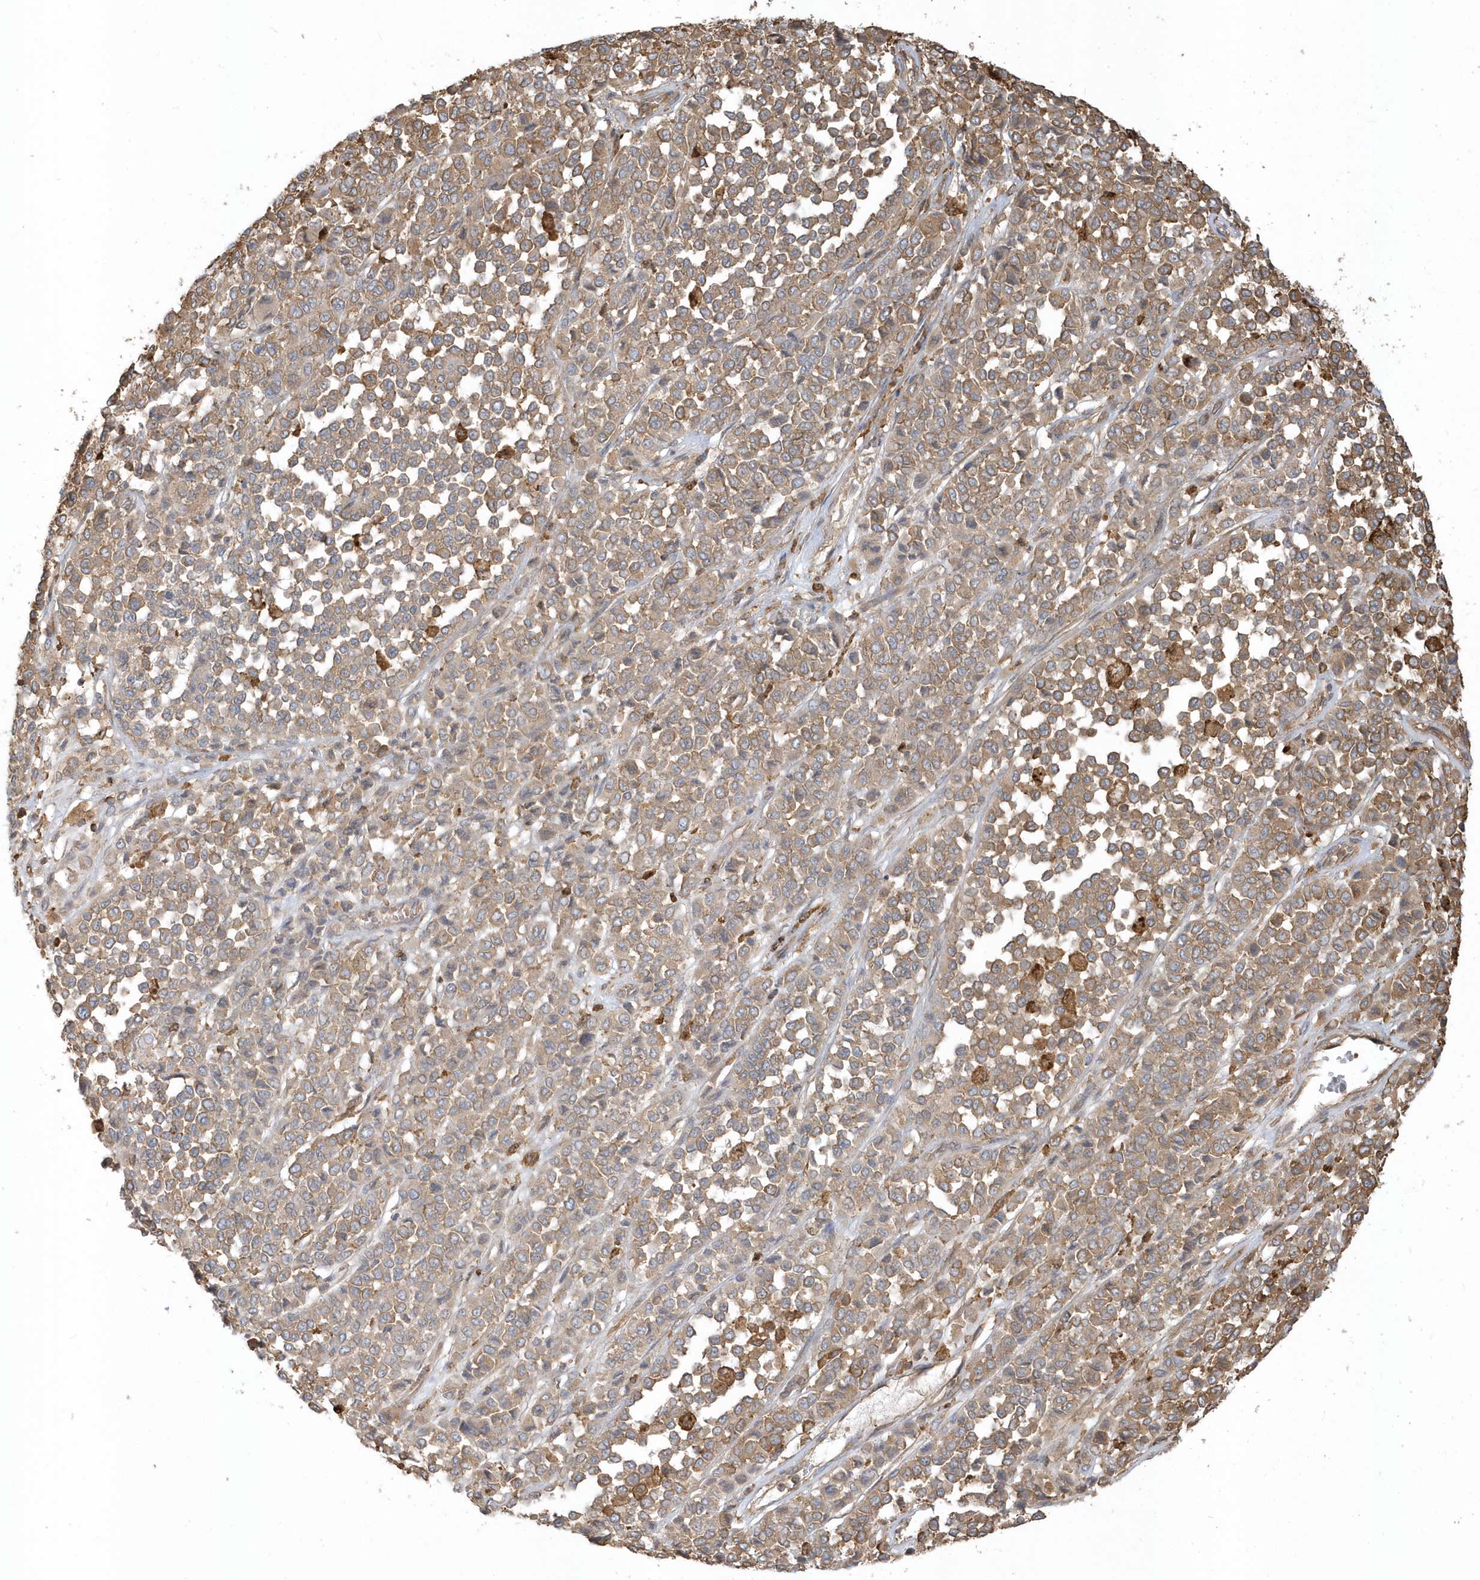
{"staining": {"intensity": "moderate", "quantity": ">75%", "location": "cytoplasmic/membranous"}, "tissue": "melanoma", "cell_type": "Tumor cells", "image_type": "cancer", "snomed": [{"axis": "morphology", "description": "Malignant melanoma, Metastatic site"}, {"axis": "topography", "description": "Pancreas"}], "caption": "Brown immunohistochemical staining in melanoma demonstrates moderate cytoplasmic/membranous positivity in approximately >75% of tumor cells. (Brightfield microscopy of DAB IHC at high magnification).", "gene": "ZBTB8A", "patient": {"sex": "female", "age": 30}}